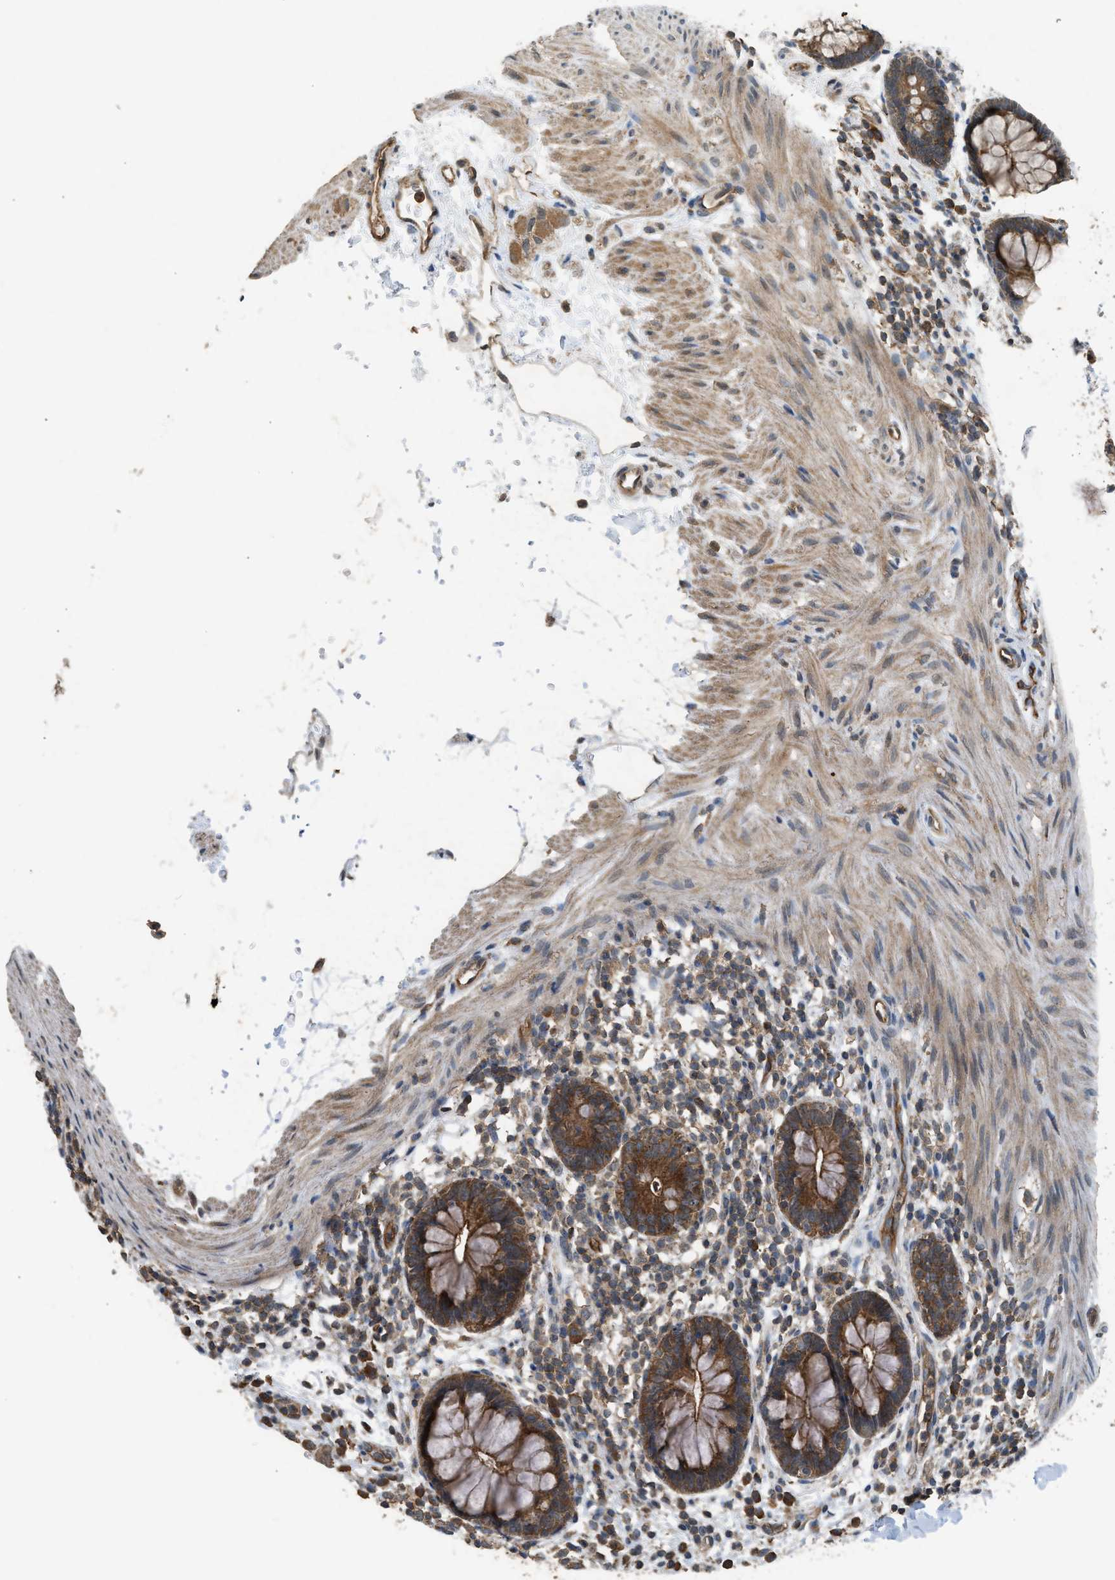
{"staining": {"intensity": "moderate", "quantity": ">75%", "location": "cytoplasmic/membranous"}, "tissue": "rectum", "cell_type": "Glandular cells", "image_type": "normal", "snomed": [{"axis": "morphology", "description": "Normal tissue, NOS"}, {"axis": "topography", "description": "Rectum"}], "caption": "The micrograph exhibits a brown stain indicating the presence of a protein in the cytoplasmic/membranous of glandular cells in rectum.", "gene": "HIP1R", "patient": {"sex": "female", "age": 24}}